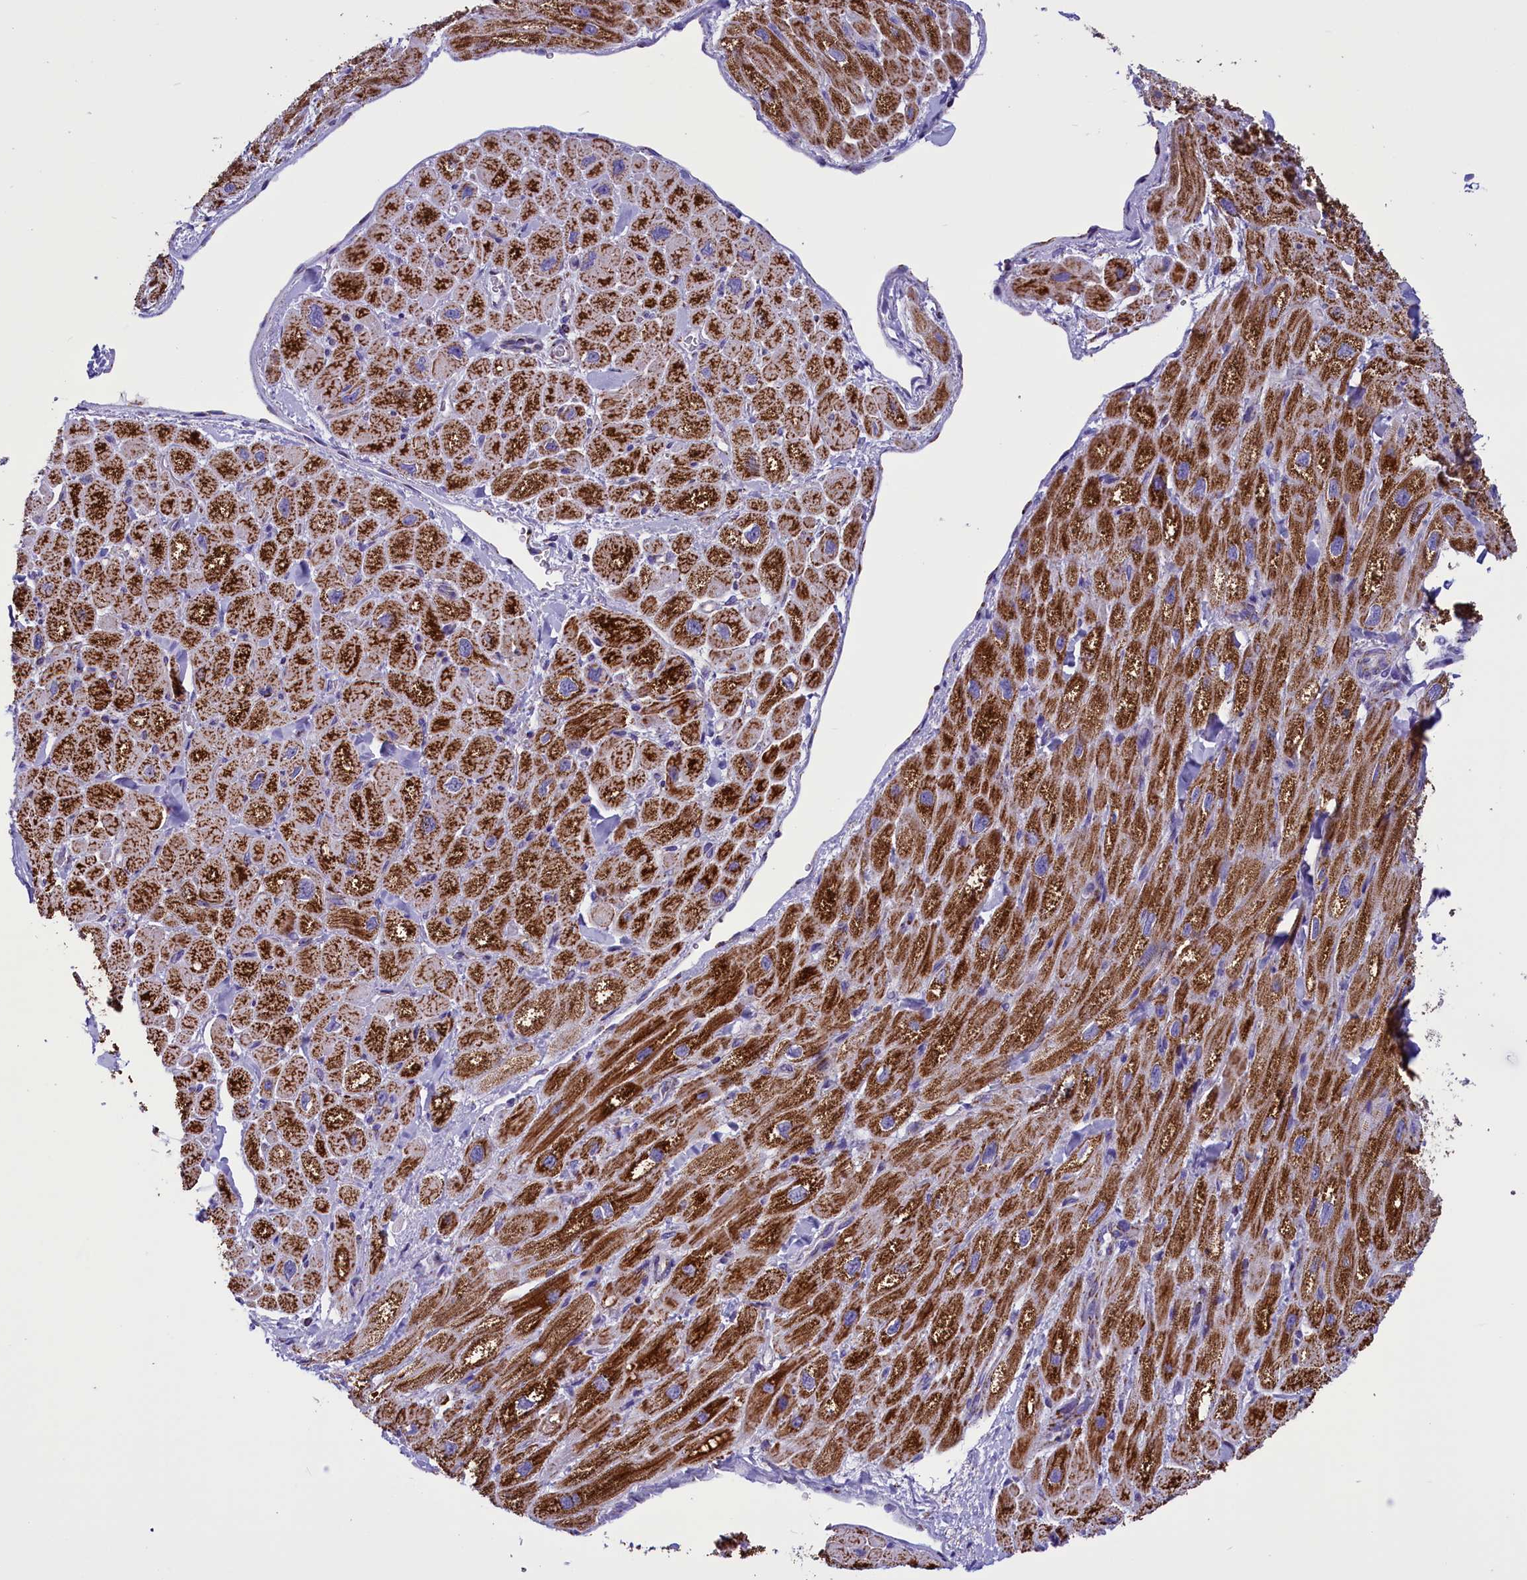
{"staining": {"intensity": "strong", "quantity": ">75%", "location": "cytoplasmic/membranous"}, "tissue": "heart muscle", "cell_type": "Cardiomyocytes", "image_type": "normal", "snomed": [{"axis": "morphology", "description": "Normal tissue, NOS"}, {"axis": "topography", "description": "Heart"}], "caption": "A high-resolution photomicrograph shows immunohistochemistry staining of benign heart muscle, which displays strong cytoplasmic/membranous positivity in about >75% of cardiomyocytes.", "gene": "ICA1L", "patient": {"sex": "male", "age": 65}}